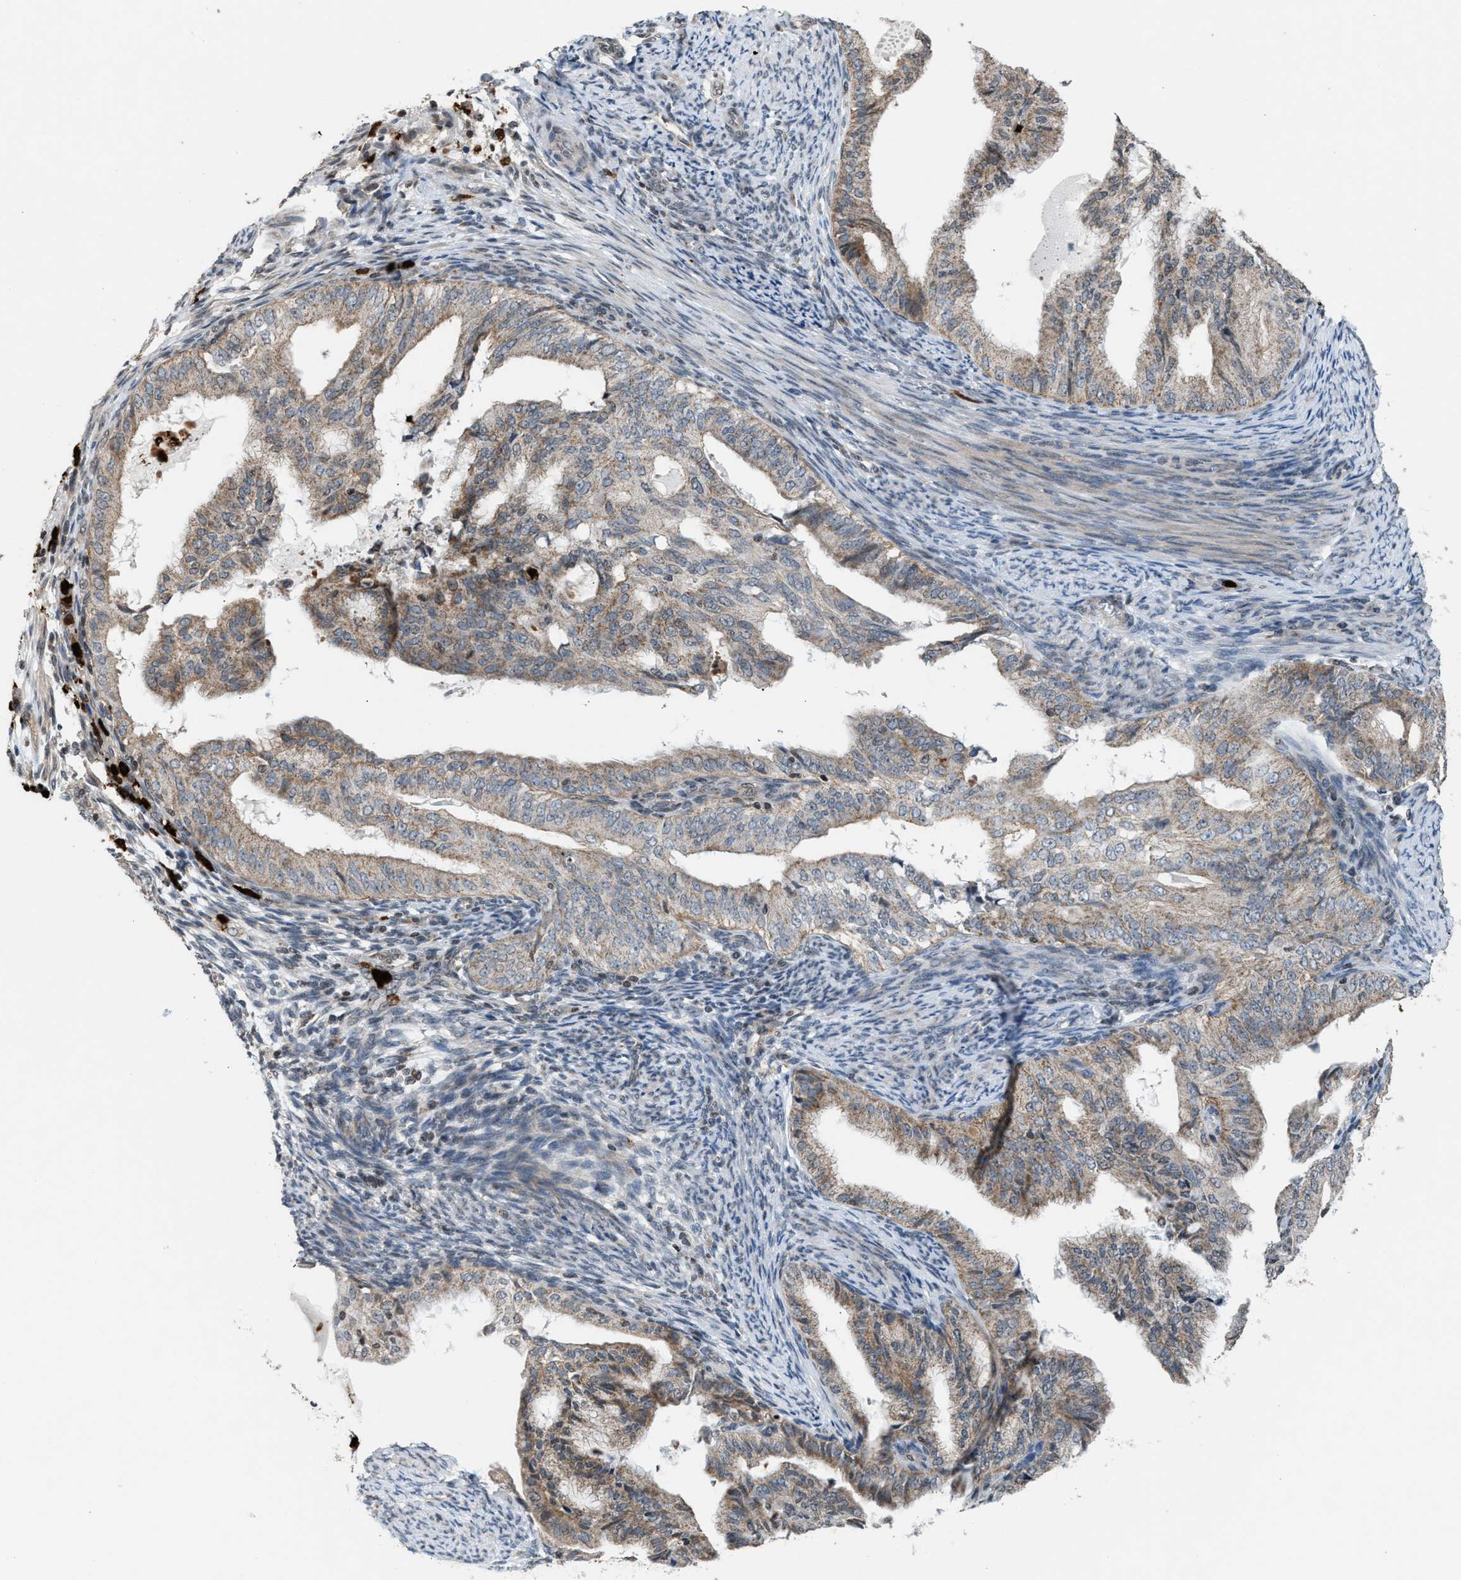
{"staining": {"intensity": "weak", "quantity": "25%-75%", "location": "cytoplasmic/membranous"}, "tissue": "endometrial cancer", "cell_type": "Tumor cells", "image_type": "cancer", "snomed": [{"axis": "morphology", "description": "Adenocarcinoma, NOS"}, {"axis": "topography", "description": "Endometrium"}], "caption": "A brown stain shows weak cytoplasmic/membranous expression of a protein in human adenocarcinoma (endometrial) tumor cells. (DAB (3,3'-diaminobenzidine) IHC, brown staining for protein, blue staining for nuclei).", "gene": "PRUNE2", "patient": {"sex": "female", "age": 58}}